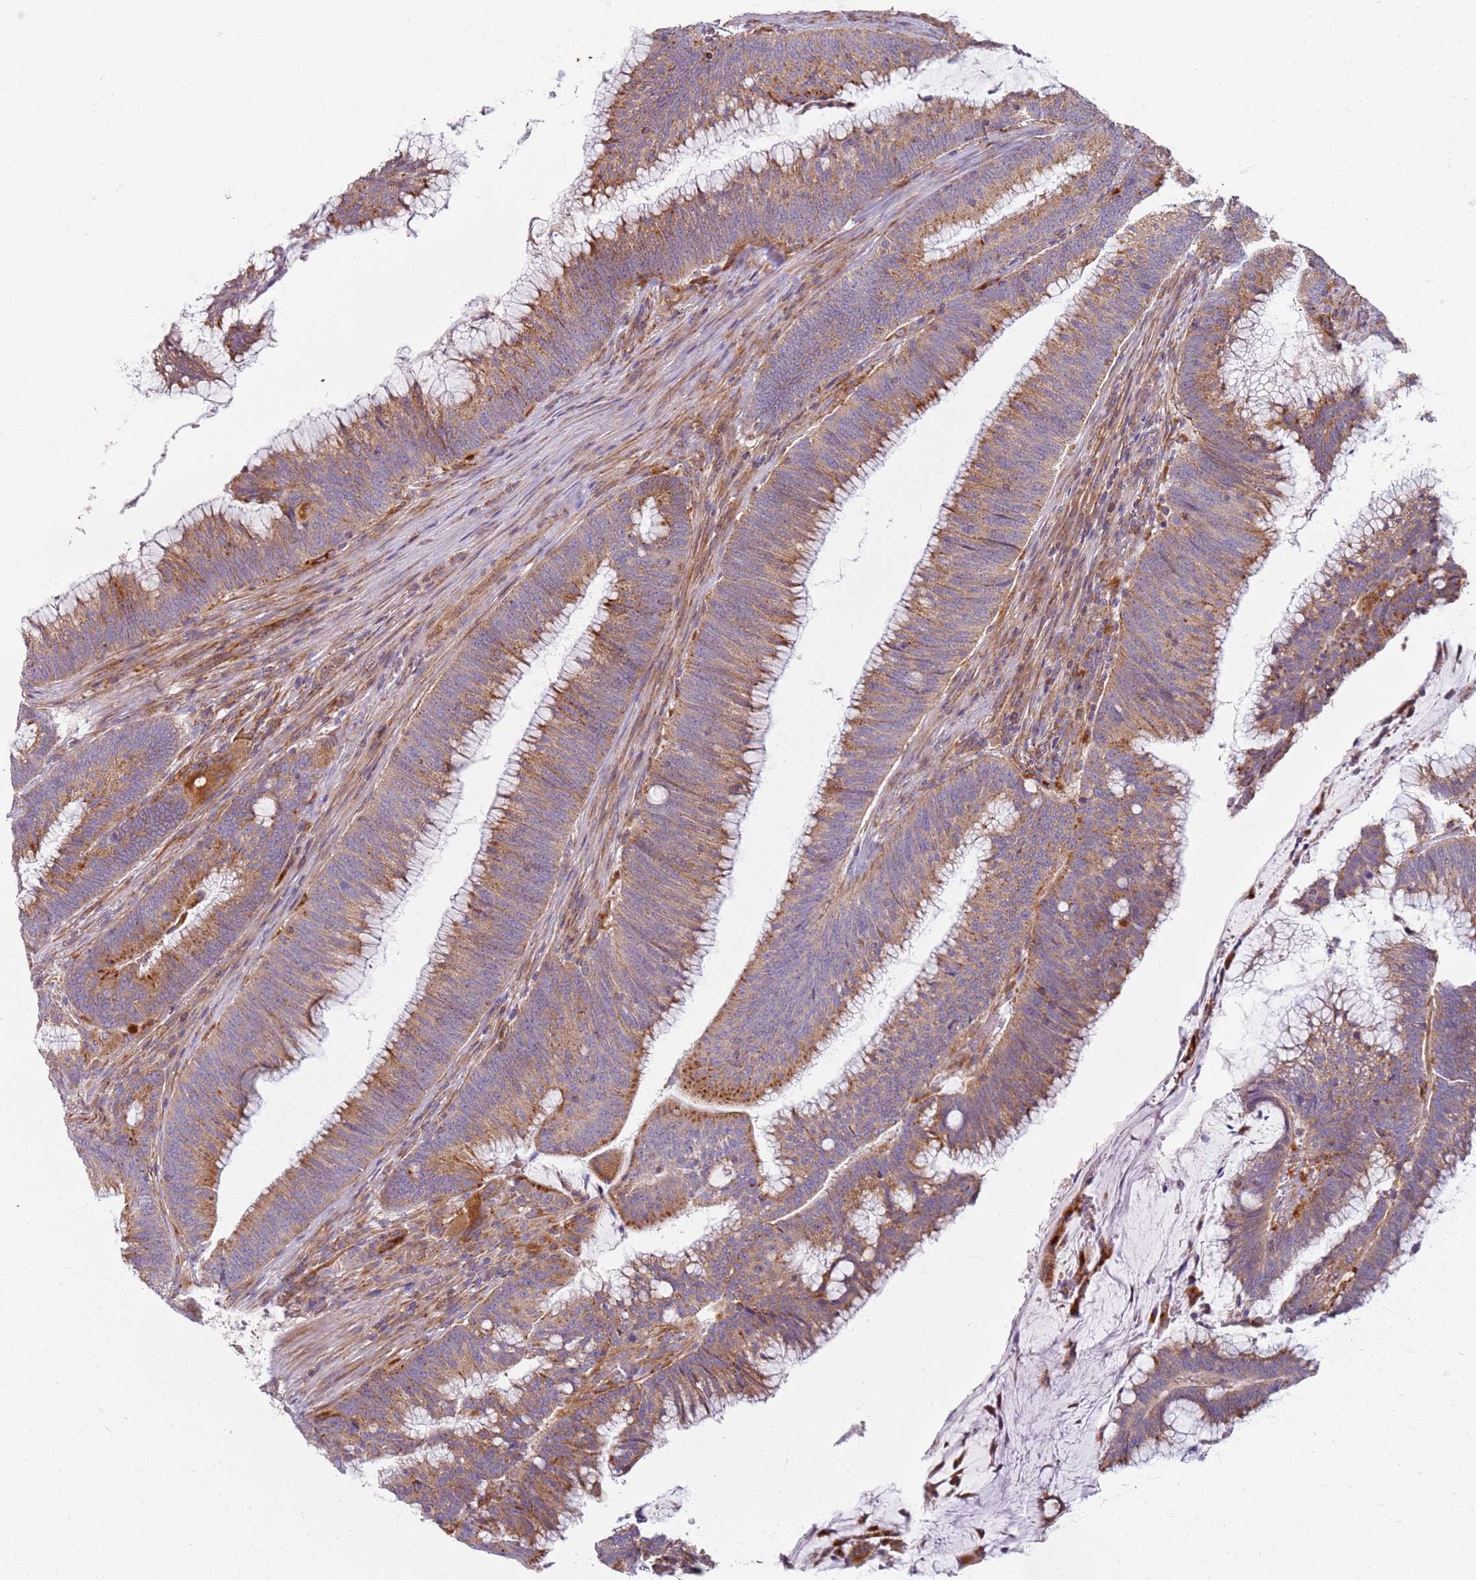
{"staining": {"intensity": "moderate", "quantity": ">75%", "location": "cytoplasmic/membranous"}, "tissue": "colorectal cancer", "cell_type": "Tumor cells", "image_type": "cancer", "snomed": [{"axis": "morphology", "description": "Adenocarcinoma, NOS"}, {"axis": "topography", "description": "Rectum"}], "caption": "Protein expression analysis of human colorectal adenocarcinoma reveals moderate cytoplasmic/membranous staining in about >75% of tumor cells.", "gene": "PROKR2", "patient": {"sex": "female", "age": 77}}